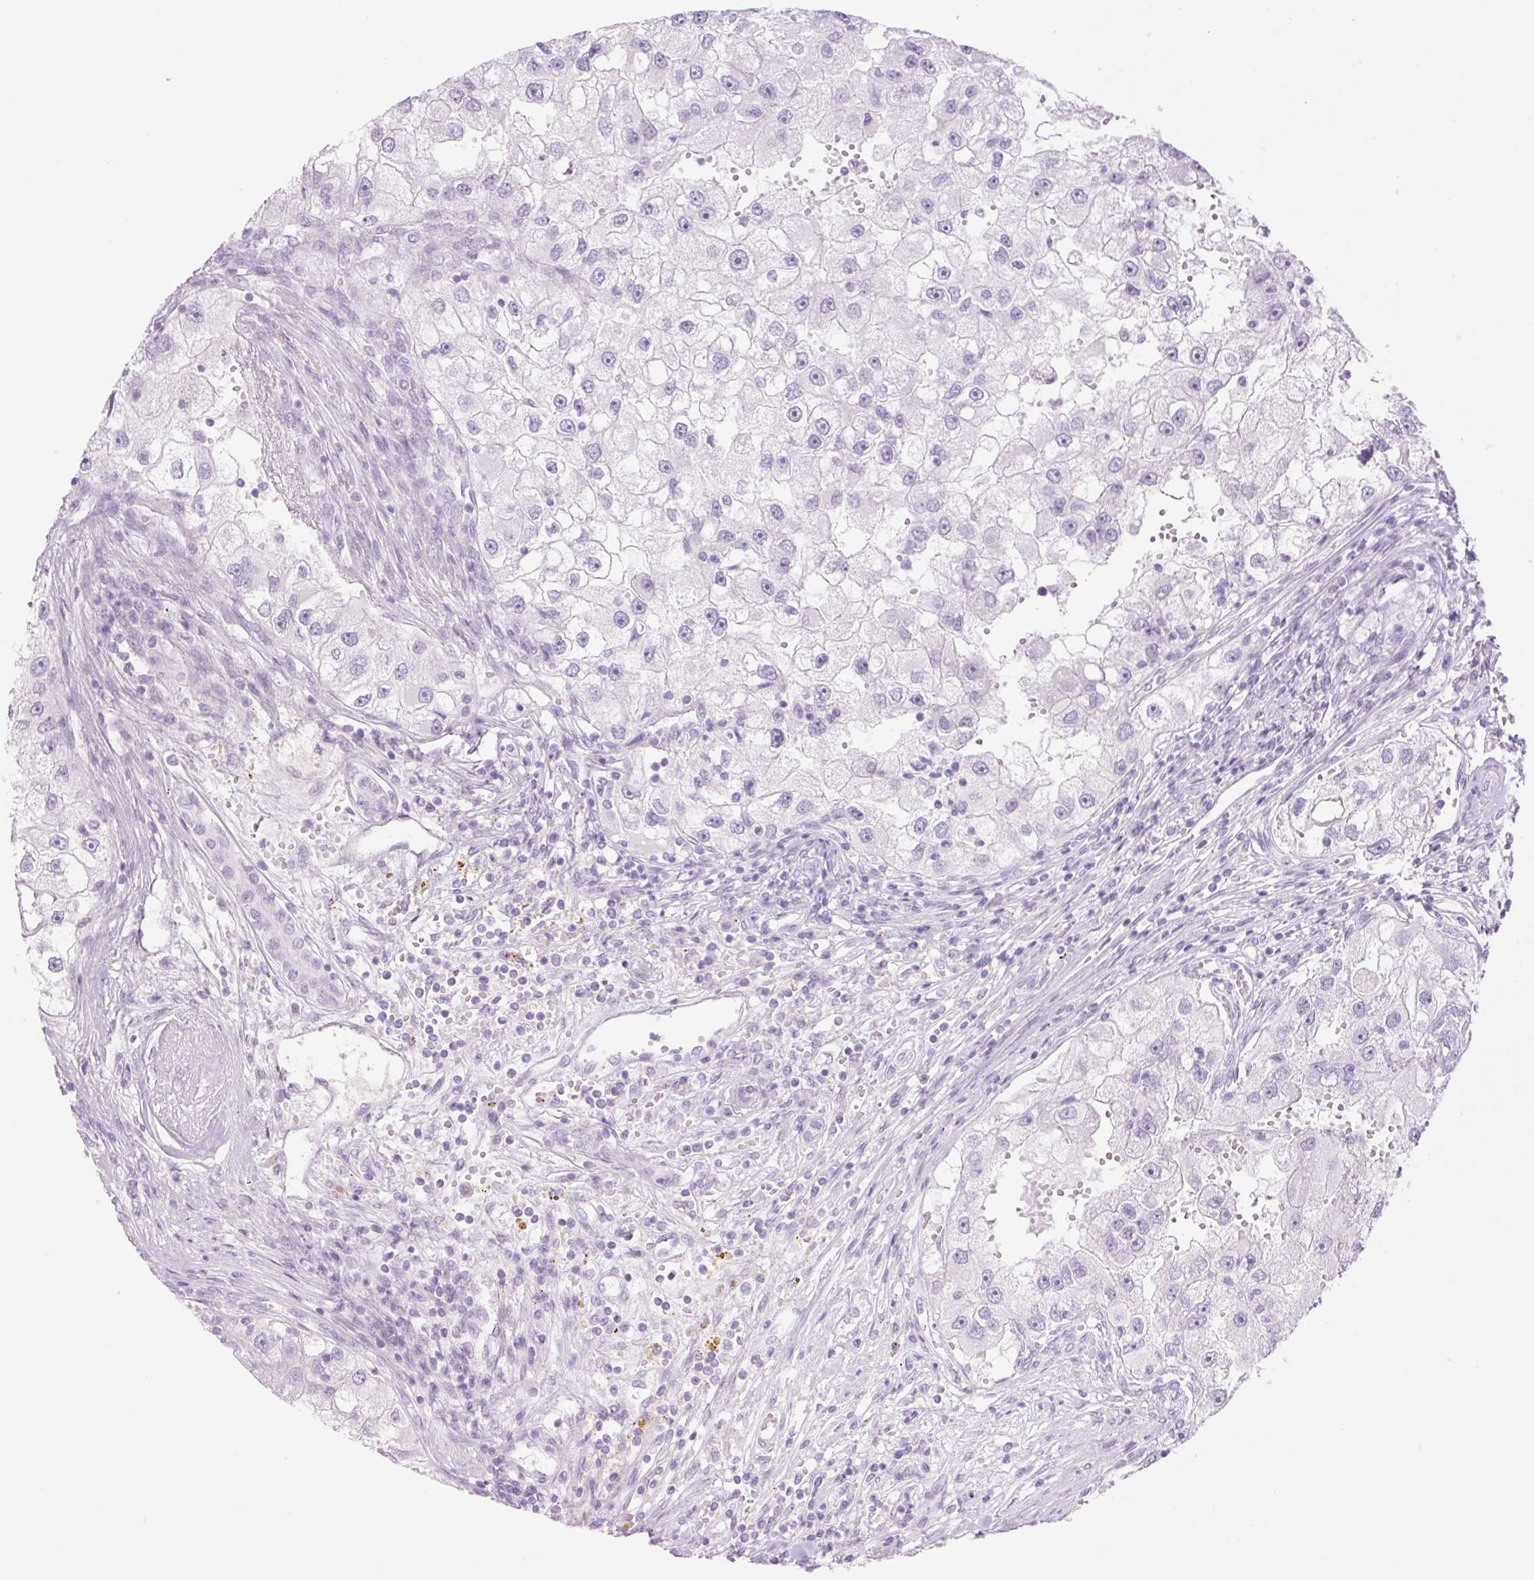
{"staining": {"intensity": "negative", "quantity": "none", "location": "none"}, "tissue": "renal cancer", "cell_type": "Tumor cells", "image_type": "cancer", "snomed": [{"axis": "morphology", "description": "Adenocarcinoma, NOS"}, {"axis": "topography", "description": "Kidney"}], "caption": "Tumor cells are negative for protein expression in human renal cancer. (Immunohistochemistry (ihc), brightfield microscopy, high magnification).", "gene": "TBX15", "patient": {"sex": "male", "age": 63}}